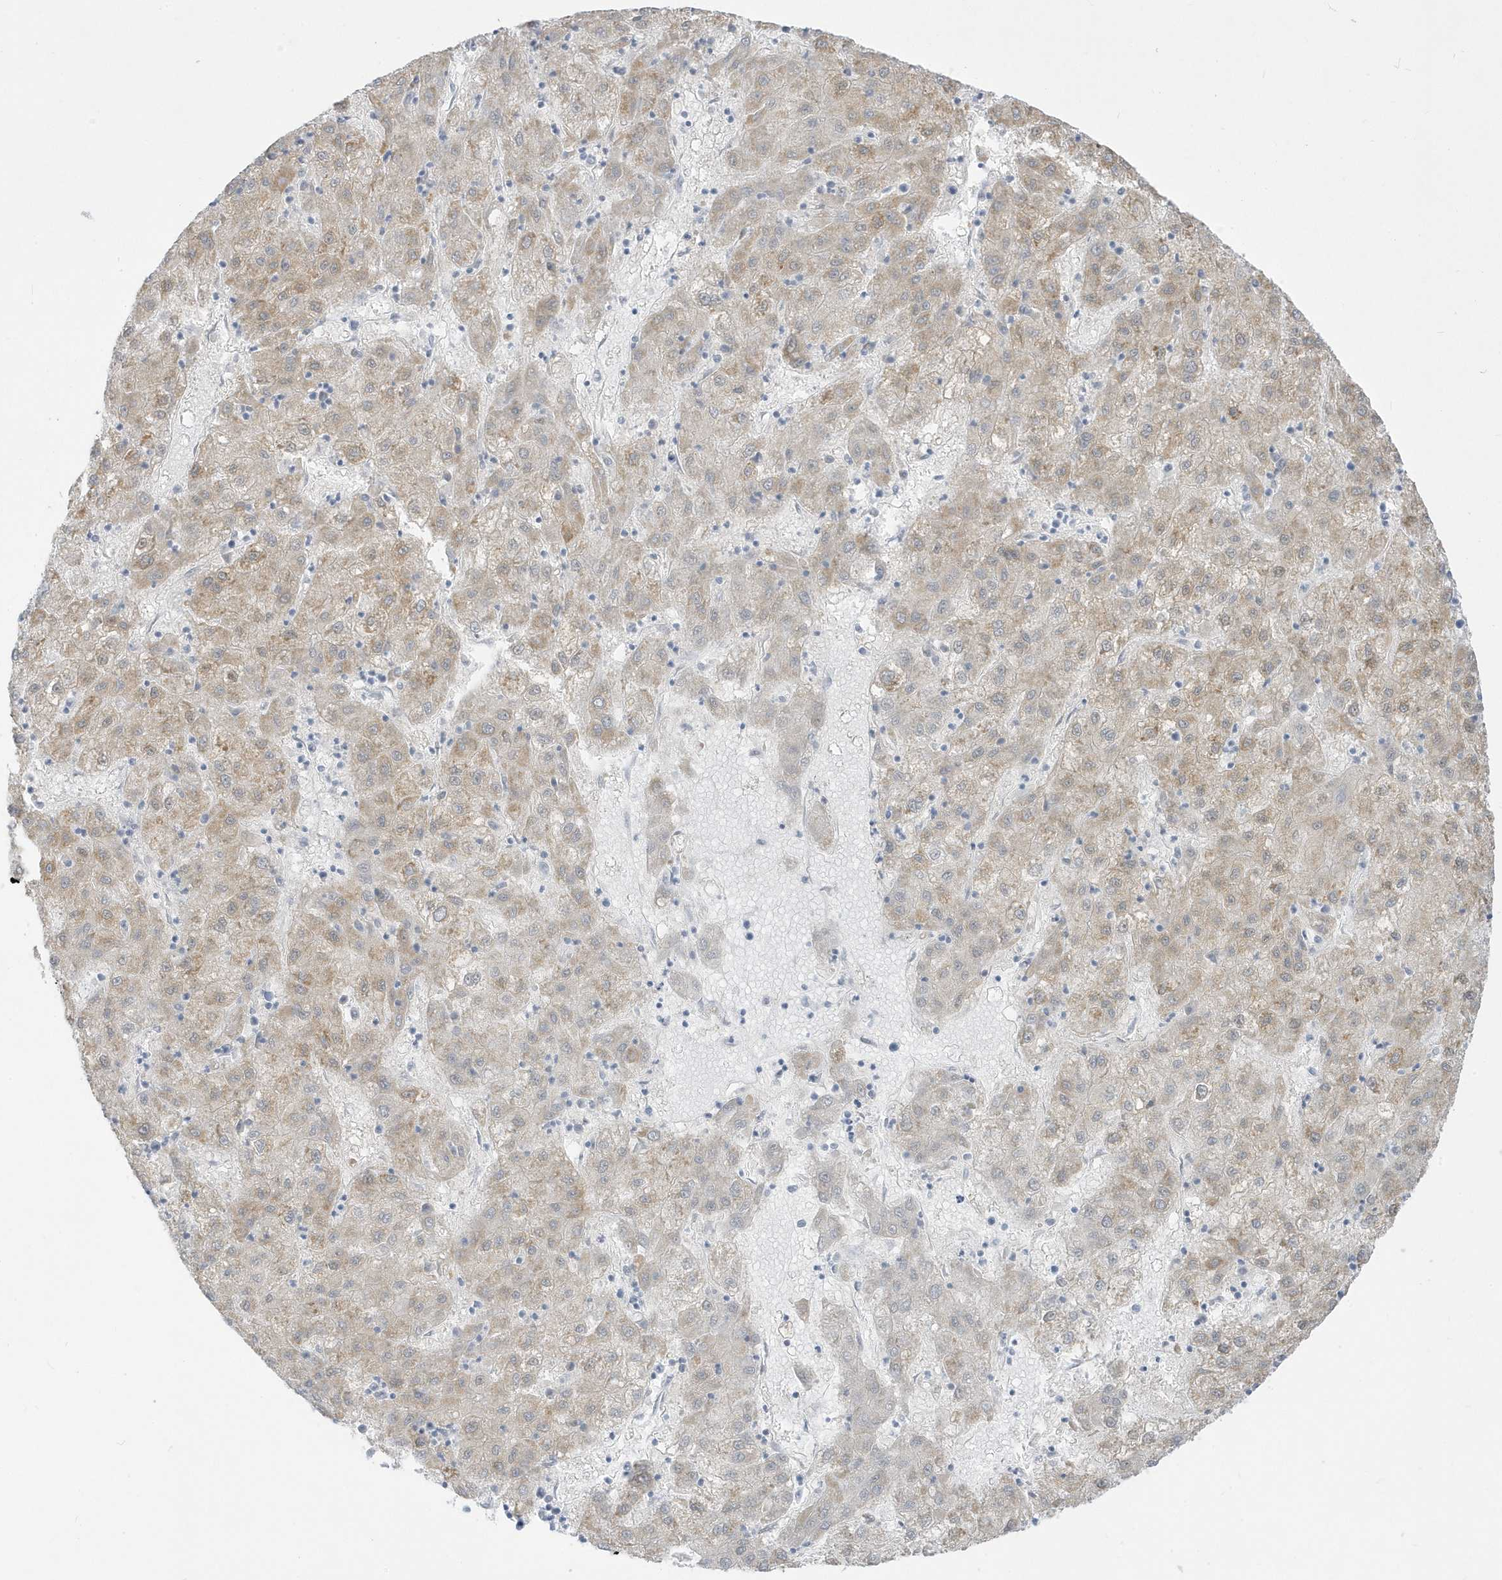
{"staining": {"intensity": "moderate", "quantity": ">75%", "location": "cytoplasmic/membranous"}, "tissue": "liver cancer", "cell_type": "Tumor cells", "image_type": "cancer", "snomed": [{"axis": "morphology", "description": "Carcinoma, Hepatocellular, NOS"}, {"axis": "topography", "description": "Liver"}], "caption": "Protein staining of liver cancer (hepatocellular carcinoma) tissue demonstrates moderate cytoplasmic/membranous staining in approximately >75% of tumor cells.", "gene": "PLEKHN1", "patient": {"sex": "male", "age": 72}}